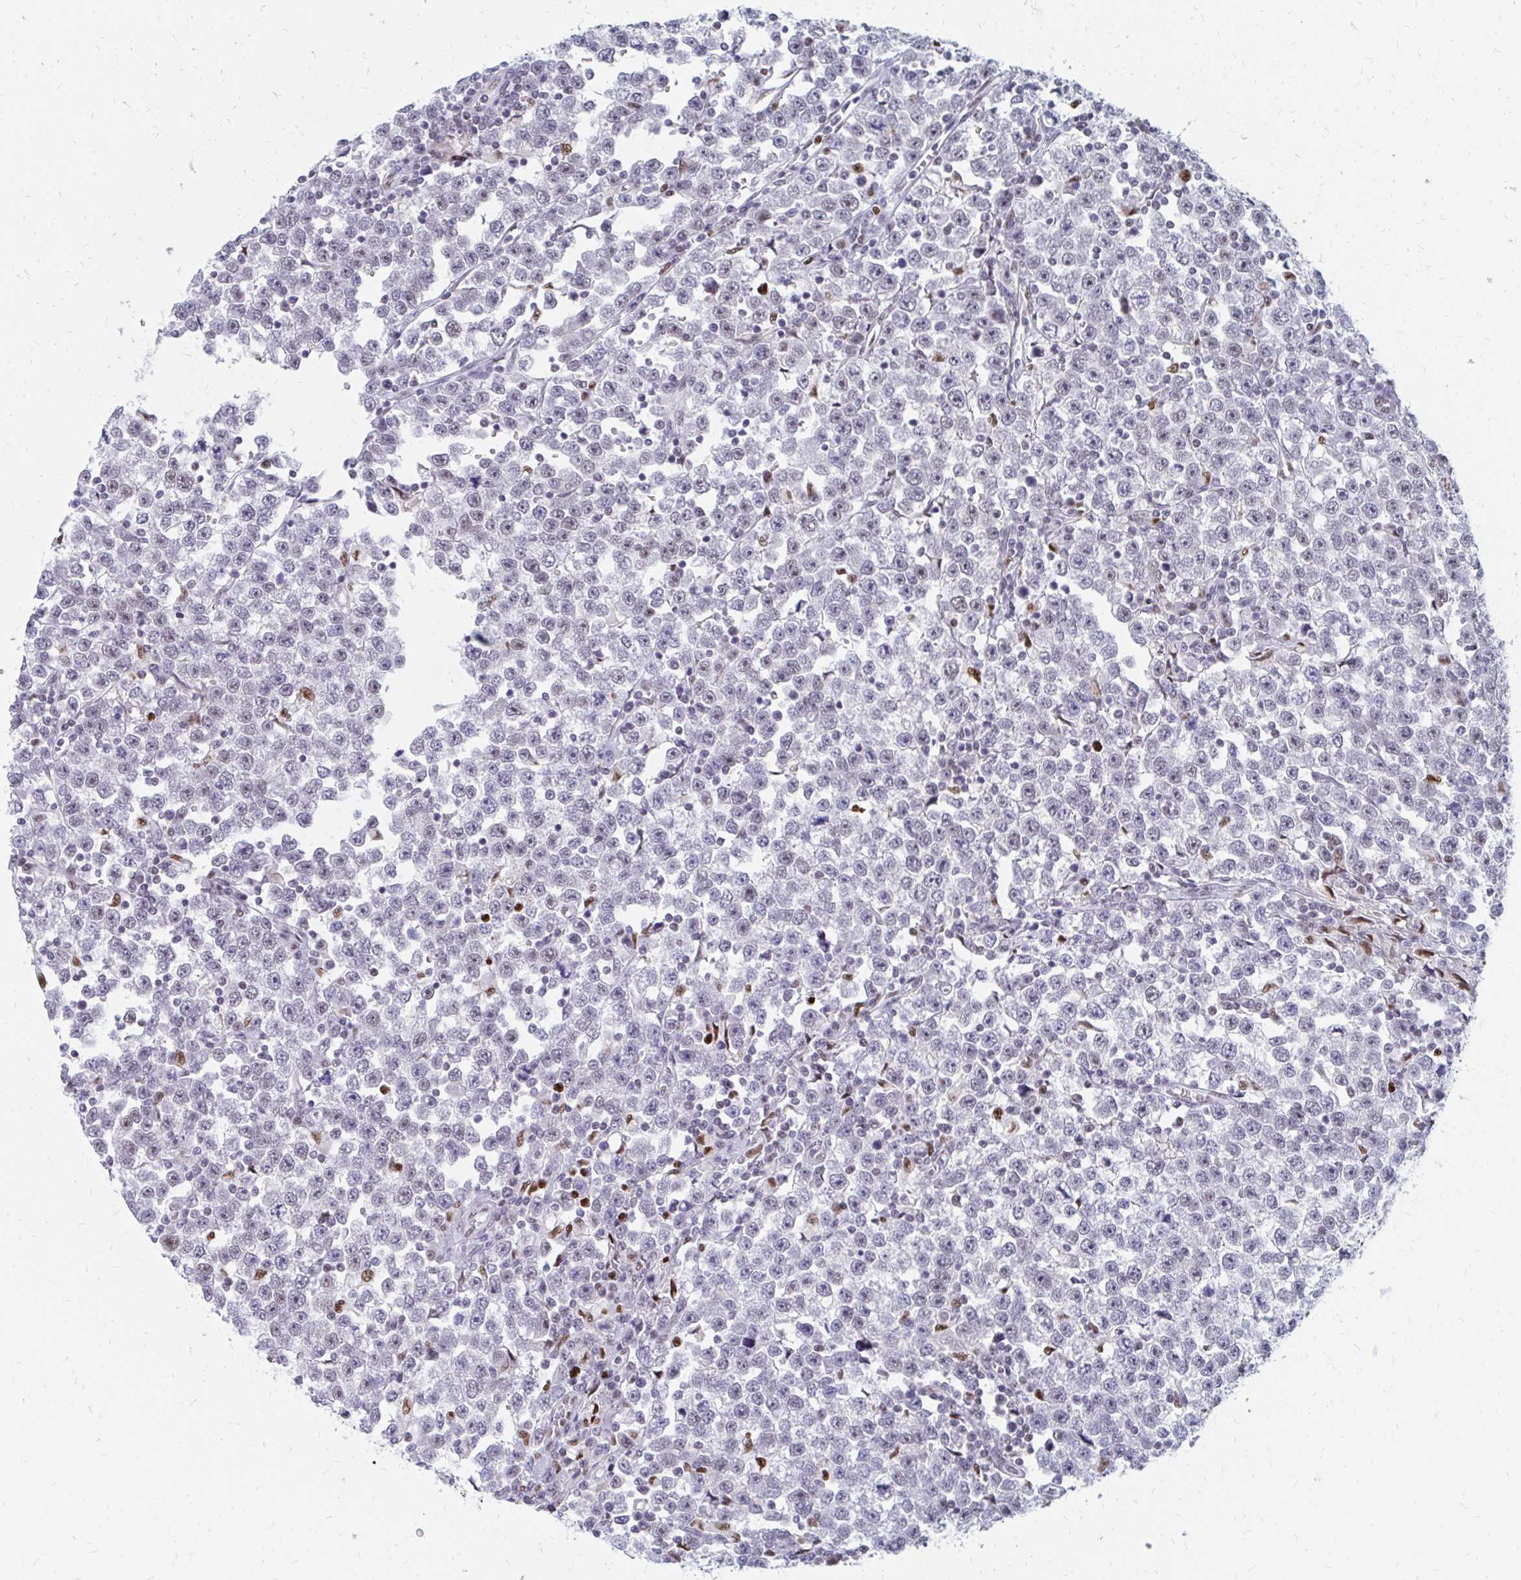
{"staining": {"intensity": "negative", "quantity": "none", "location": "none"}, "tissue": "testis cancer", "cell_type": "Tumor cells", "image_type": "cancer", "snomed": [{"axis": "morphology", "description": "Seminoma, NOS"}, {"axis": "topography", "description": "Testis"}], "caption": "IHC photomicrograph of neoplastic tissue: seminoma (testis) stained with DAB (3,3'-diaminobenzidine) shows no significant protein expression in tumor cells.", "gene": "PLK3", "patient": {"sex": "male", "age": 43}}